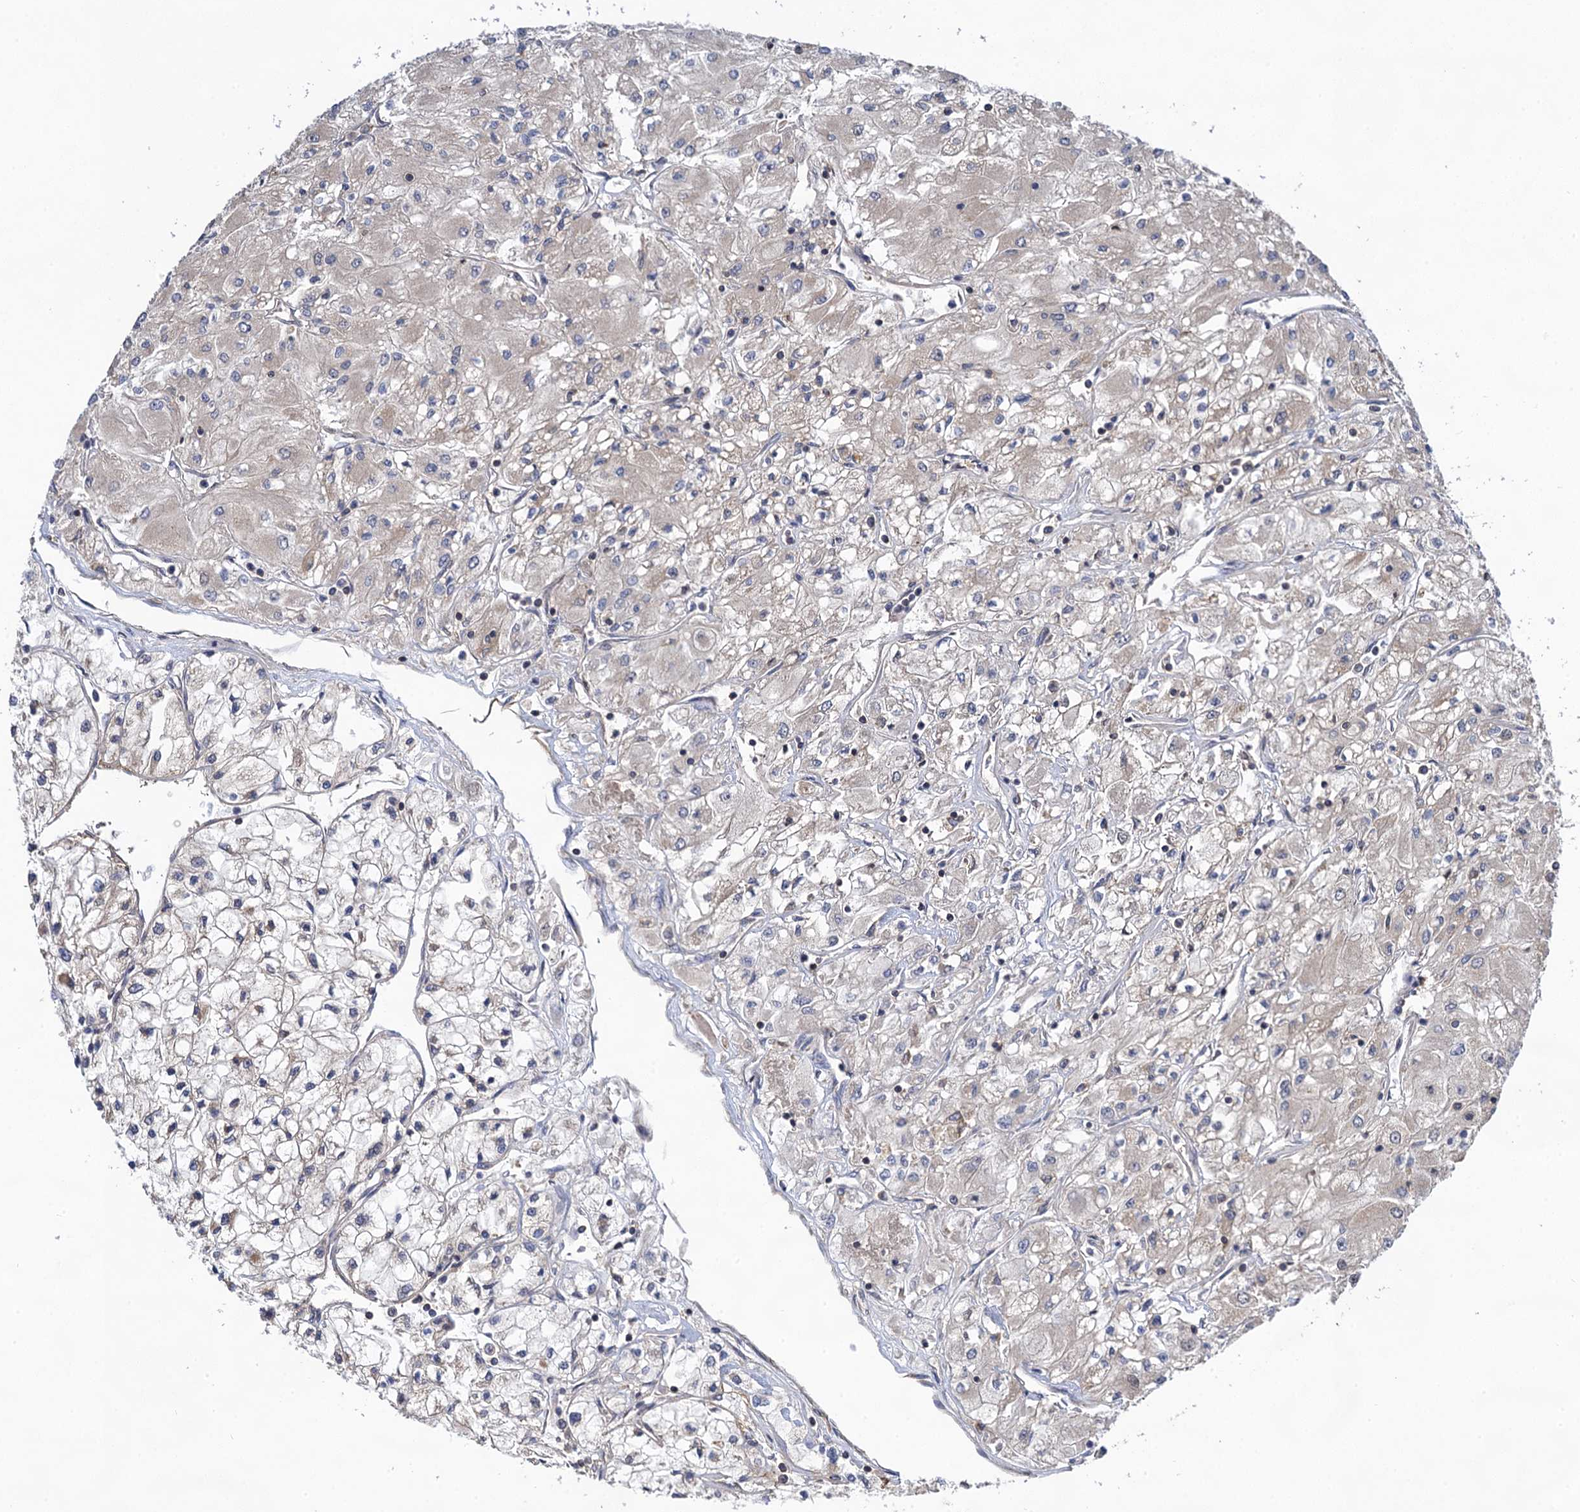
{"staining": {"intensity": "weak", "quantity": "<25%", "location": "cytoplasmic/membranous"}, "tissue": "renal cancer", "cell_type": "Tumor cells", "image_type": "cancer", "snomed": [{"axis": "morphology", "description": "Adenocarcinoma, NOS"}, {"axis": "topography", "description": "Kidney"}], "caption": "Renal cancer was stained to show a protein in brown. There is no significant positivity in tumor cells.", "gene": "WDR88", "patient": {"sex": "male", "age": 80}}